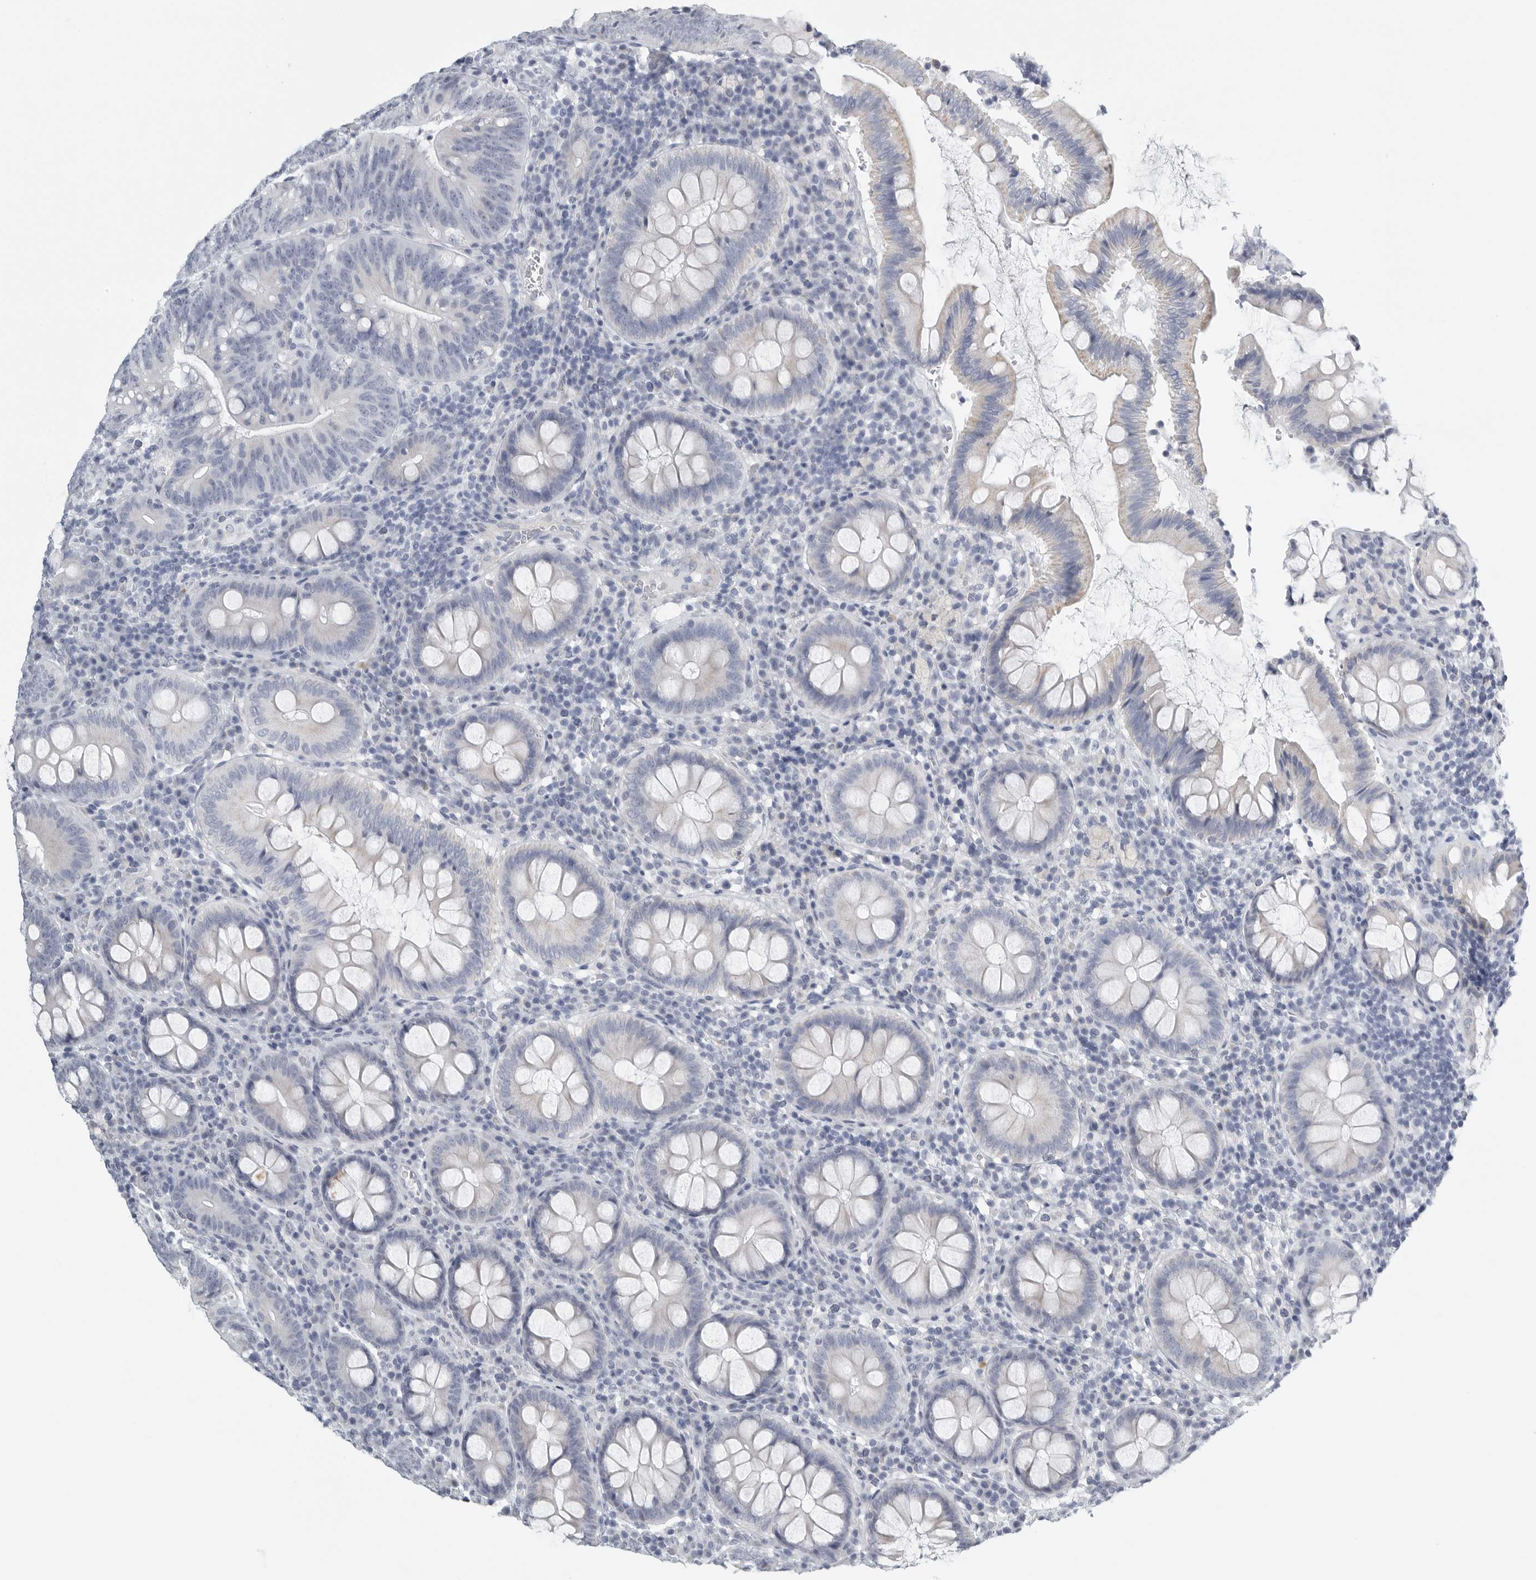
{"staining": {"intensity": "negative", "quantity": "none", "location": "none"}, "tissue": "colorectal cancer", "cell_type": "Tumor cells", "image_type": "cancer", "snomed": [{"axis": "morphology", "description": "Adenocarcinoma, NOS"}, {"axis": "topography", "description": "Colon"}], "caption": "High magnification brightfield microscopy of colorectal cancer (adenocarcinoma) stained with DAB (3,3'-diaminobenzidine) (brown) and counterstained with hematoxylin (blue): tumor cells show no significant staining.", "gene": "TNR", "patient": {"sex": "female", "age": 66}}